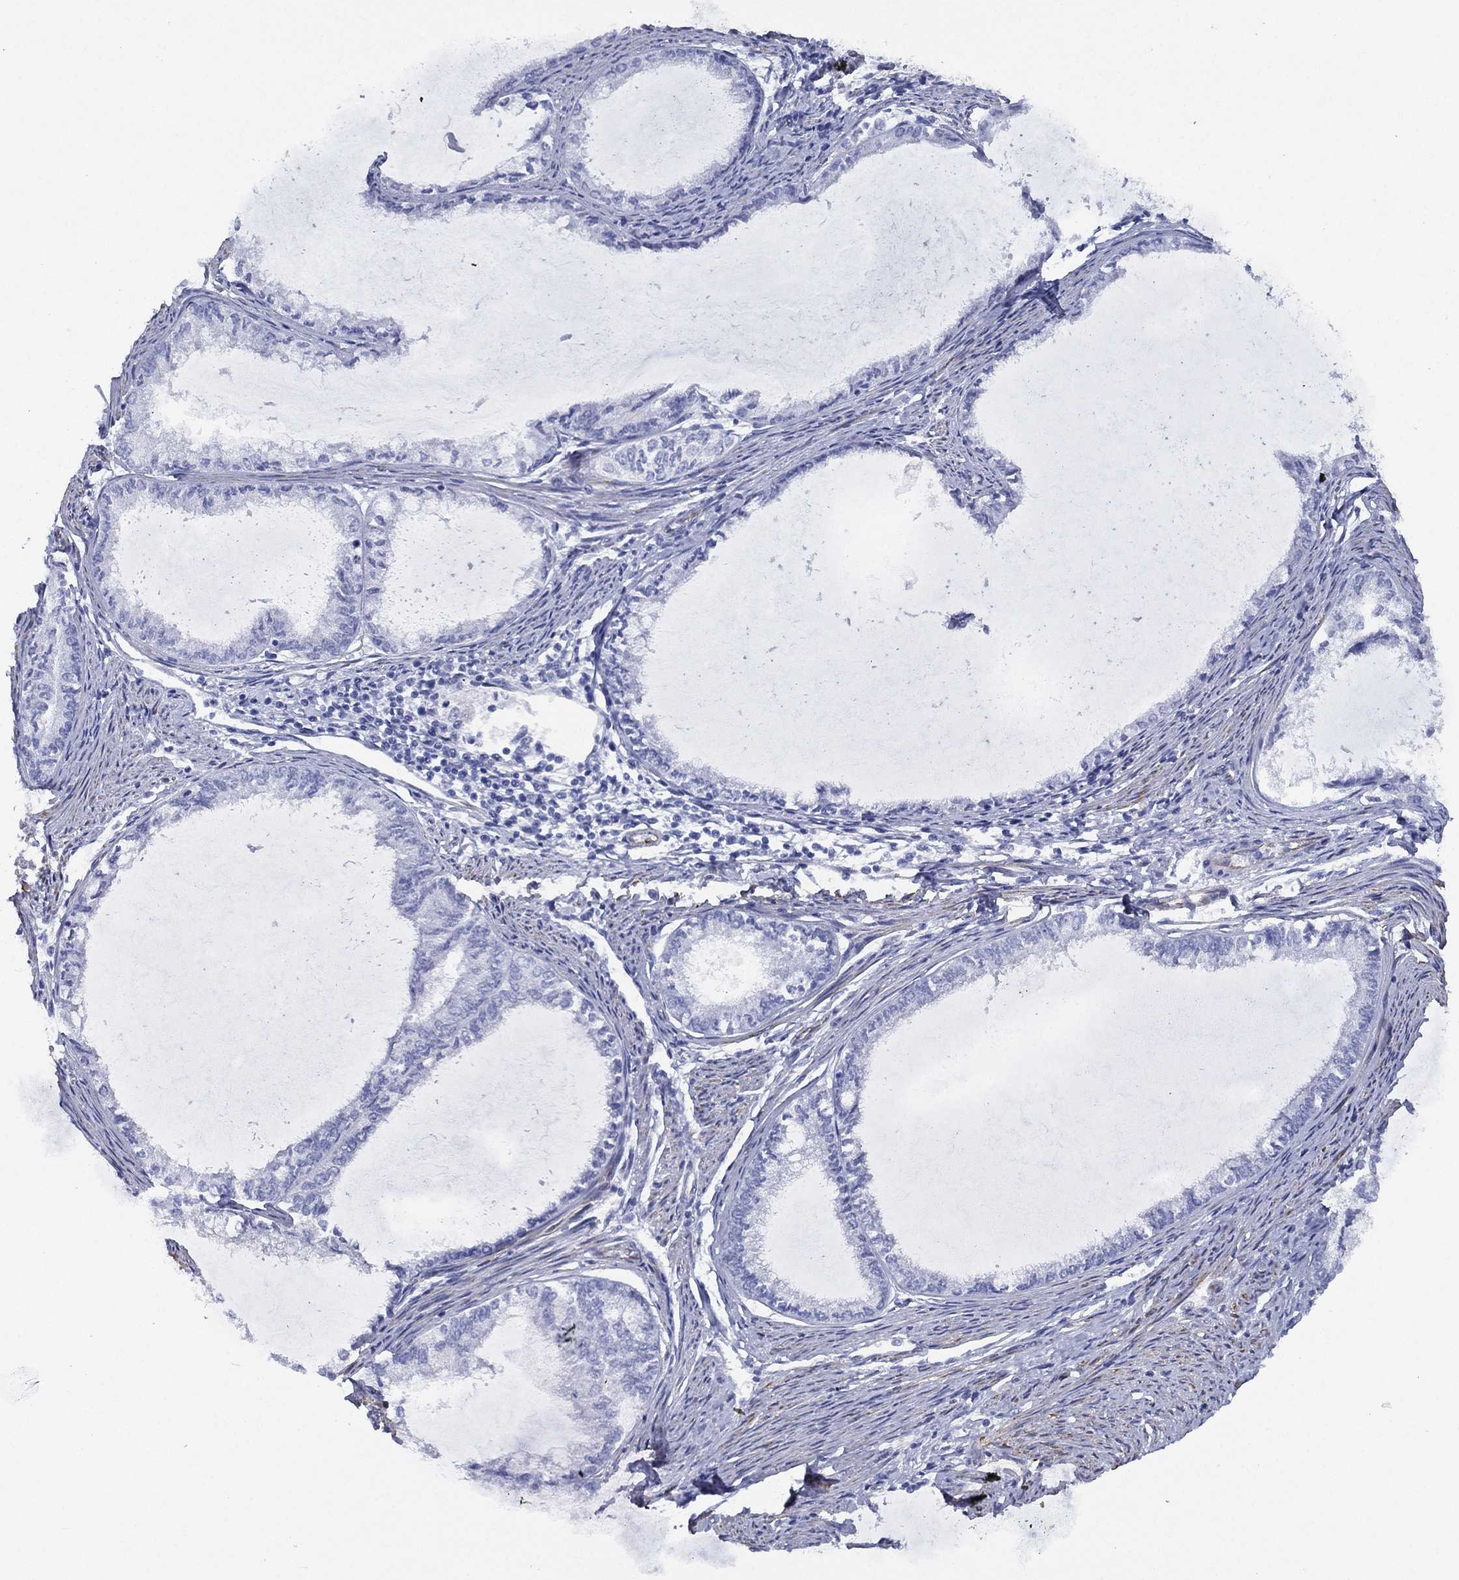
{"staining": {"intensity": "negative", "quantity": "none", "location": "none"}, "tissue": "endometrial cancer", "cell_type": "Tumor cells", "image_type": "cancer", "snomed": [{"axis": "morphology", "description": "Adenocarcinoma, NOS"}, {"axis": "topography", "description": "Endometrium"}], "caption": "This is a photomicrograph of immunohistochemistry (IHC) staining of endometrial adenocarcinoma, which shows no expression in tumor cells.", "gene": "MAS1", "patient": {"sex": "female", "age": 86}}